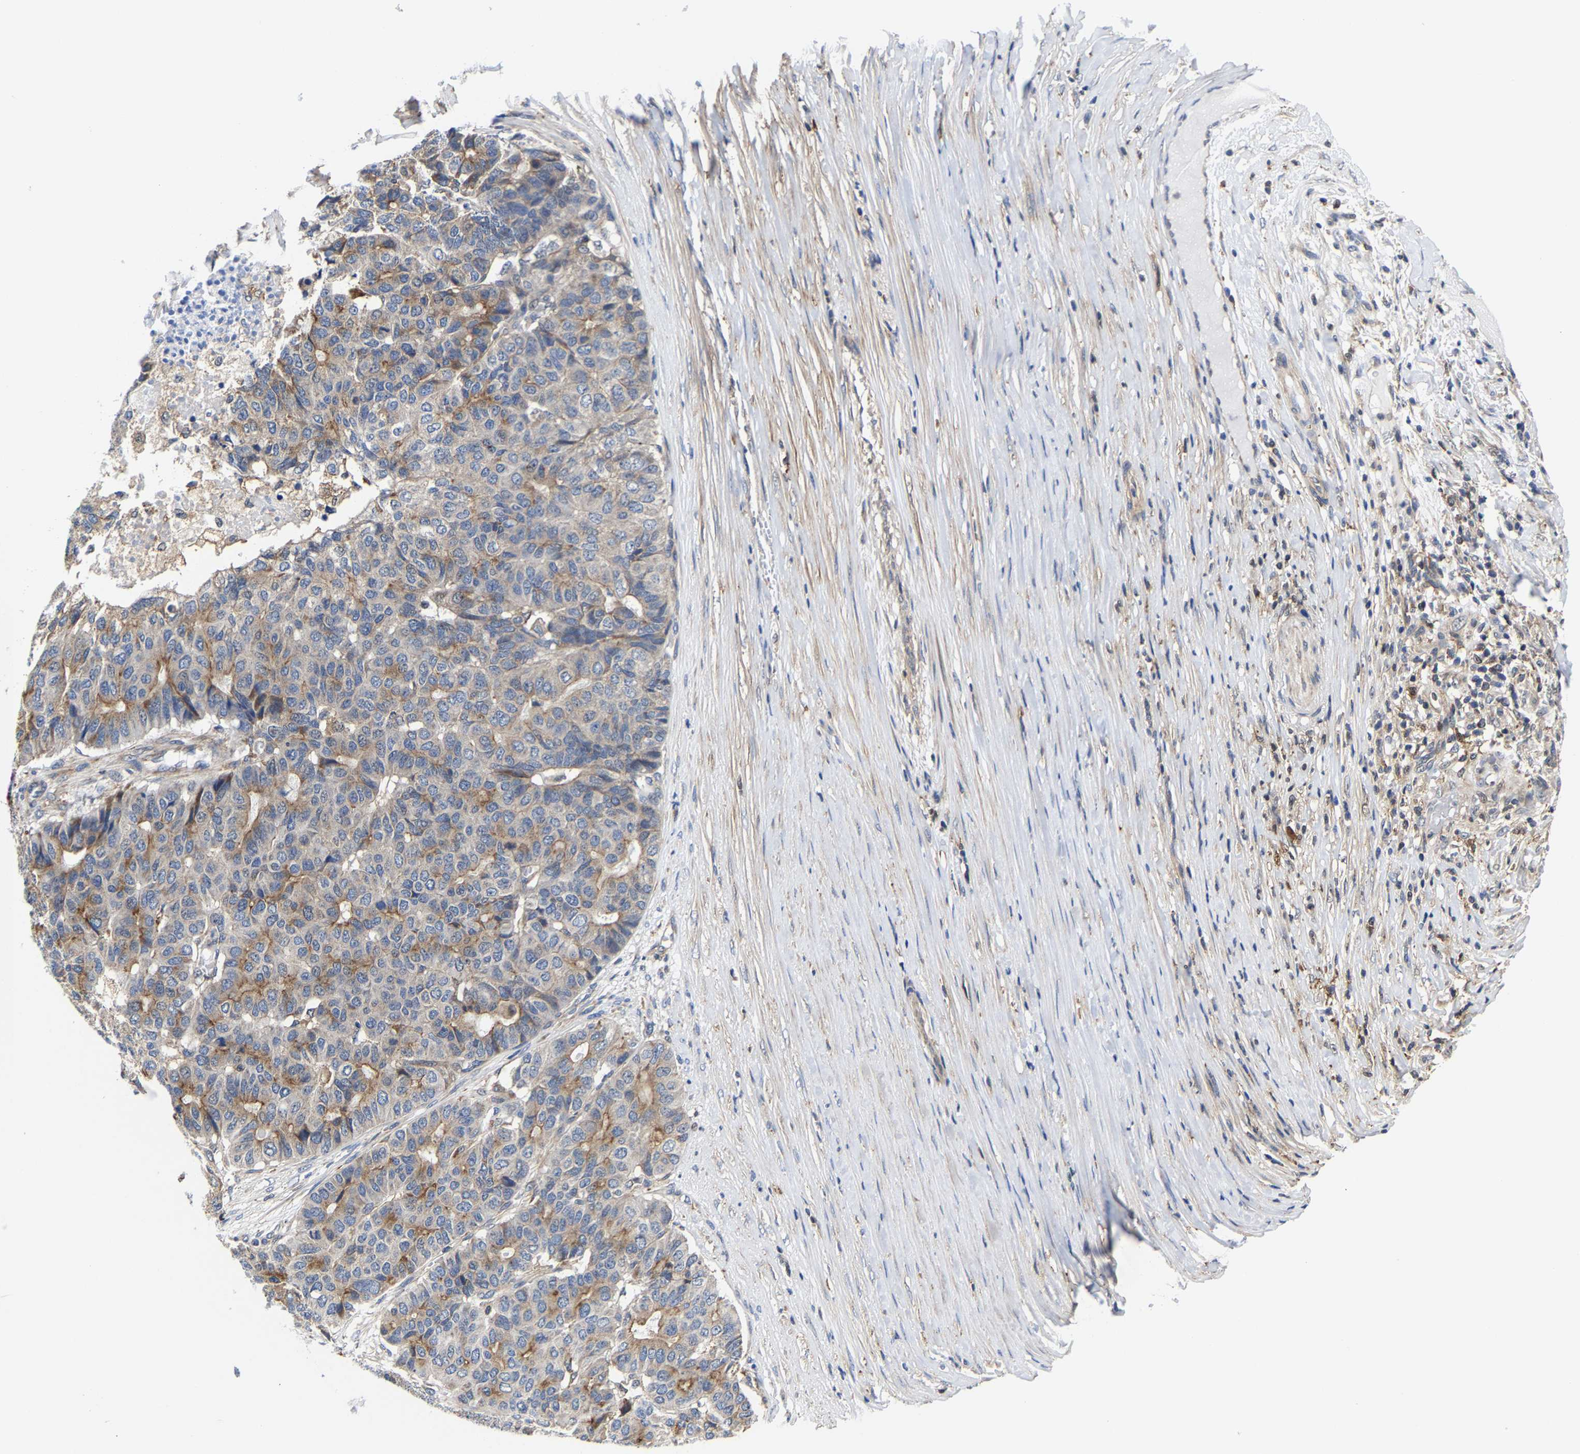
{"staining": {"intensity": "moderate", "quantity": "25%-75%", "location": "cytoplasmic/membranous"}, "tissue": "pancreatic cancer", "cell_type": "Tumor cells", "image_type": "cancer", "snomed": [{"axis": "morphology", "description": "Adenocarcinoma, NOS"}, {"axis": "topography", "description": "Pancreas"}], "caption": "IHC of pancreatic cancer (adenocarcinoma) shows medium levels of moderate cytoplasmic/membranous staining in approximately 25%-75% of tumor cells. Nuclei are stained in blue.", "gene": "PFKFB3", "patient": {"sex": "male", "age": 50}}